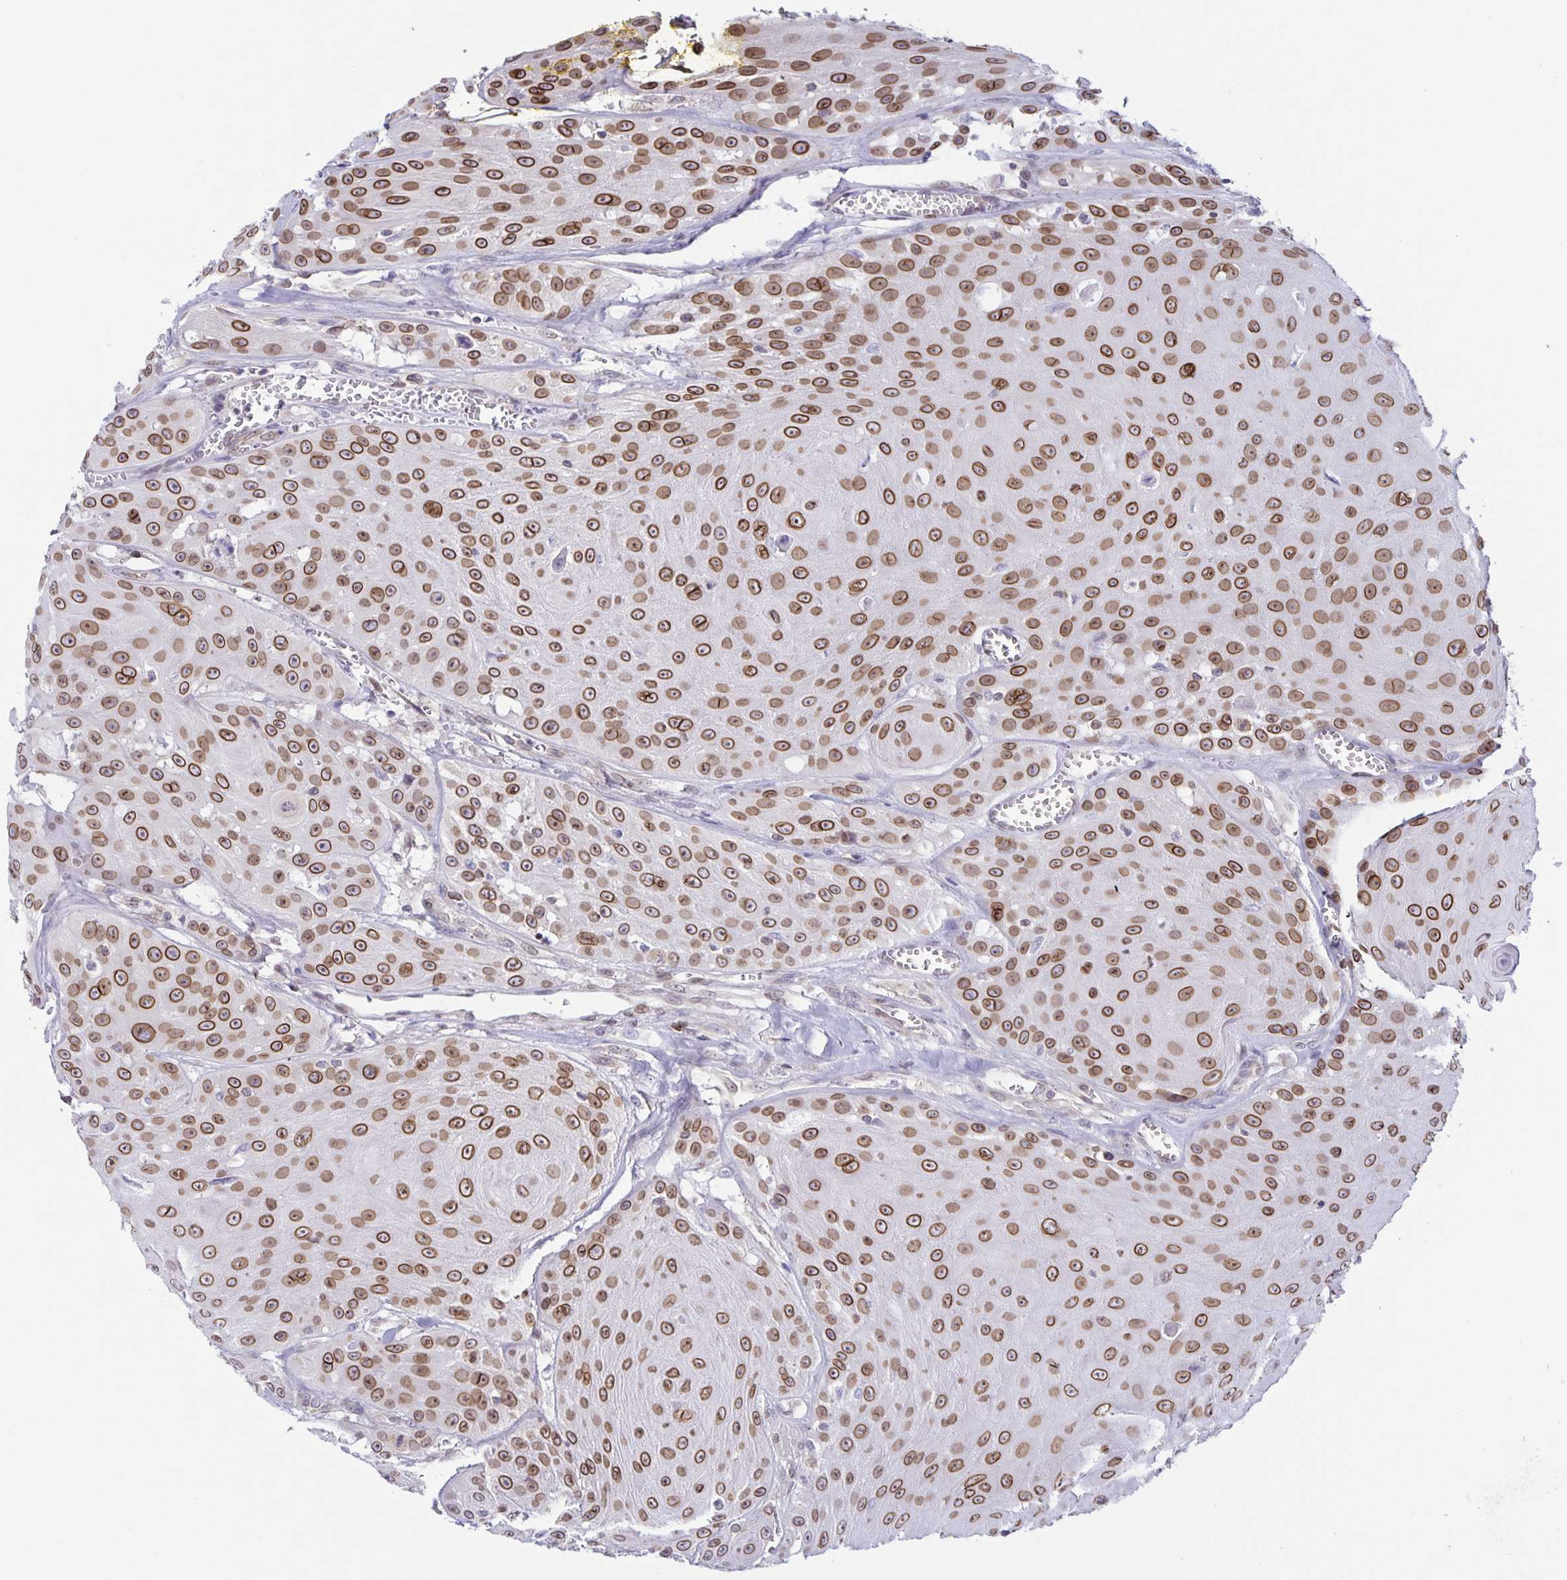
{"staining": {"intensity": "strong", "quantity": ">75%", "location": "cytoplasmic/membranous,nuclear"}, "tissue": "head and neck cancer", "cell_type": "Tumor cells", "image_type": "cancer", "snomed": [{"axis": "morphology", "description": "Squamous cell carcinoma, NOS"}, {"axis": "topography", "description": "Oral tissue"}, {"axis": "topography", "description": "Head-Neck"}], "caption": "Head and neck cancer was stained to show a protein in brown. There is high levels of strong cytoplasmic/membranous and nuclear staining in about >75% of tumor cells.", "gene": "SYNE2", "patient": {"sex": "male", "age": 81}}